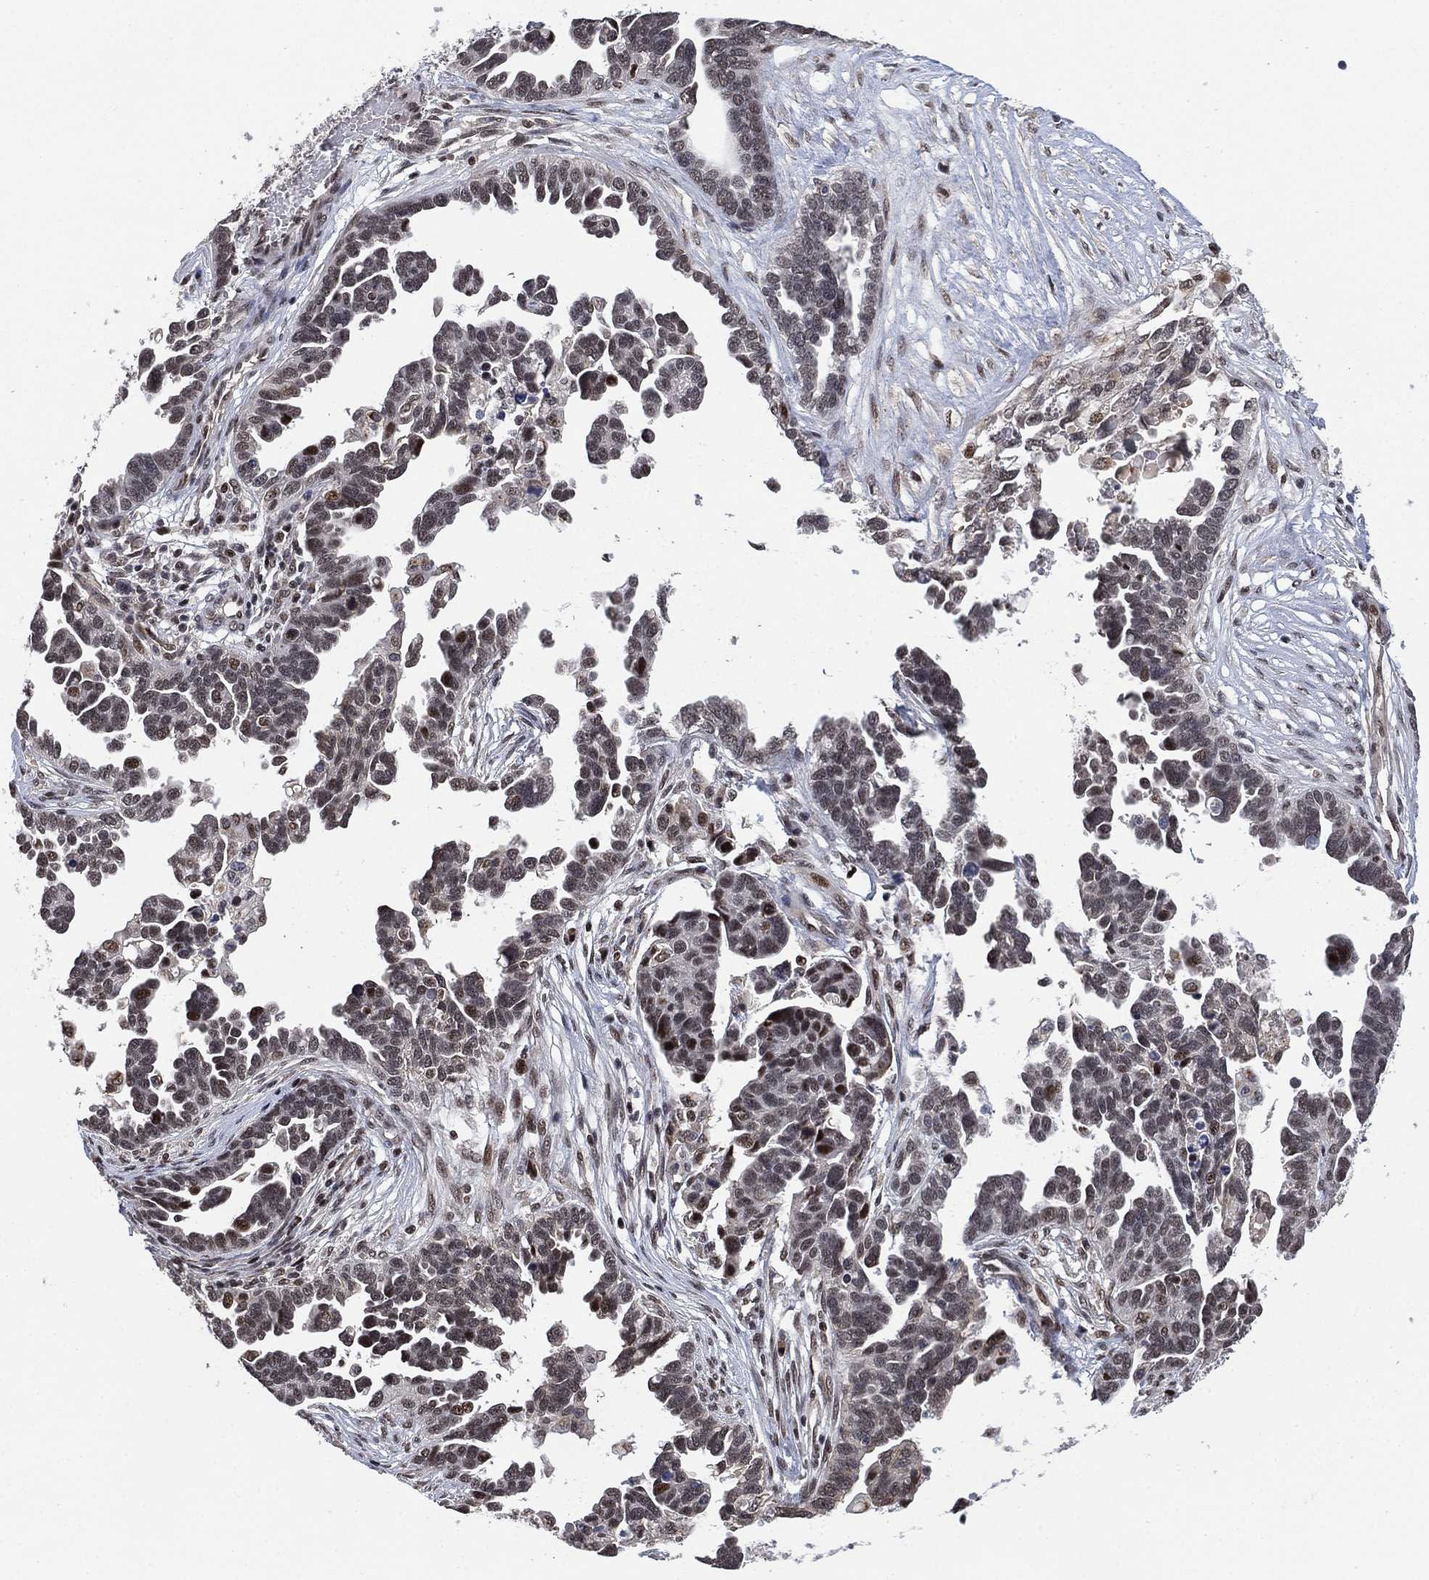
{"staining": {"intensity": "moderate", "quantity": "<25%", "location": "nuclear"}, "tissue": "ovarian cancer", "cell_type": "Tumor cells", "image_type": "cancer", "snomed": [{"axis": "morphology", "description": "Cystadenocarcinoma, serous, NOS"}, {"axis": "topography", "description": "Ovary"}], "caption": "Ovarian cancer (serous cystadenocarcinoma) tissue displays moderate nuclear expression in about <25% of tumor cells, visualized by immunohistochemistry.", "gene": "ZSCAN30", "patient": {"sex": "female", "age": 54}}